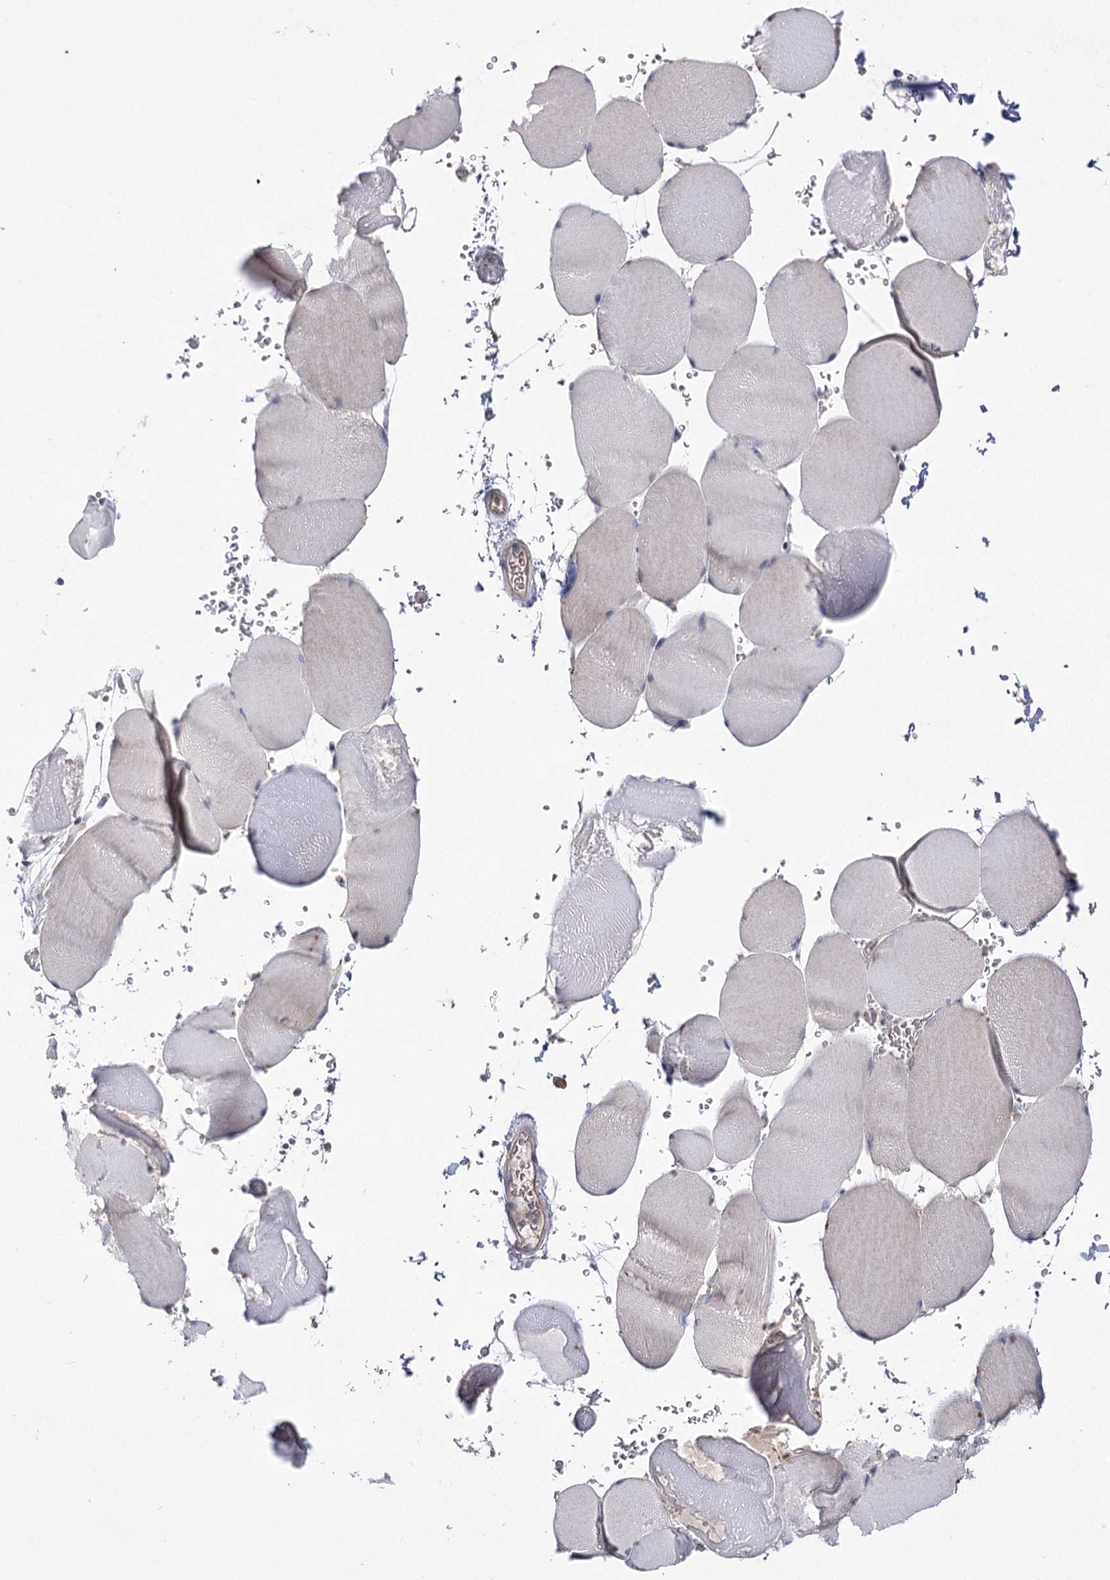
{"staining": {"intensity": "negative", "quantity": "none", "location": "none"}, "tissue": "skeletal muscle", "cell_type": "Myocytes", "image_type": "normal", "snomed": [{"axis": "morphology", "description": "Normal tissue, NOS"}, {"axis": "topography", "description": "Skeletal muscle"}, {"axis": "topography", "description": "Head-Neck"}], "caption": "Immunohistochemical staining of unremarkable human skeletal muscle reveals no significant staining in myocytes. (DAB immunohistochemistry with hematoxylin counter stain).", "gene": "AURKC", "patient": {"sex": "male", "age": 66}}